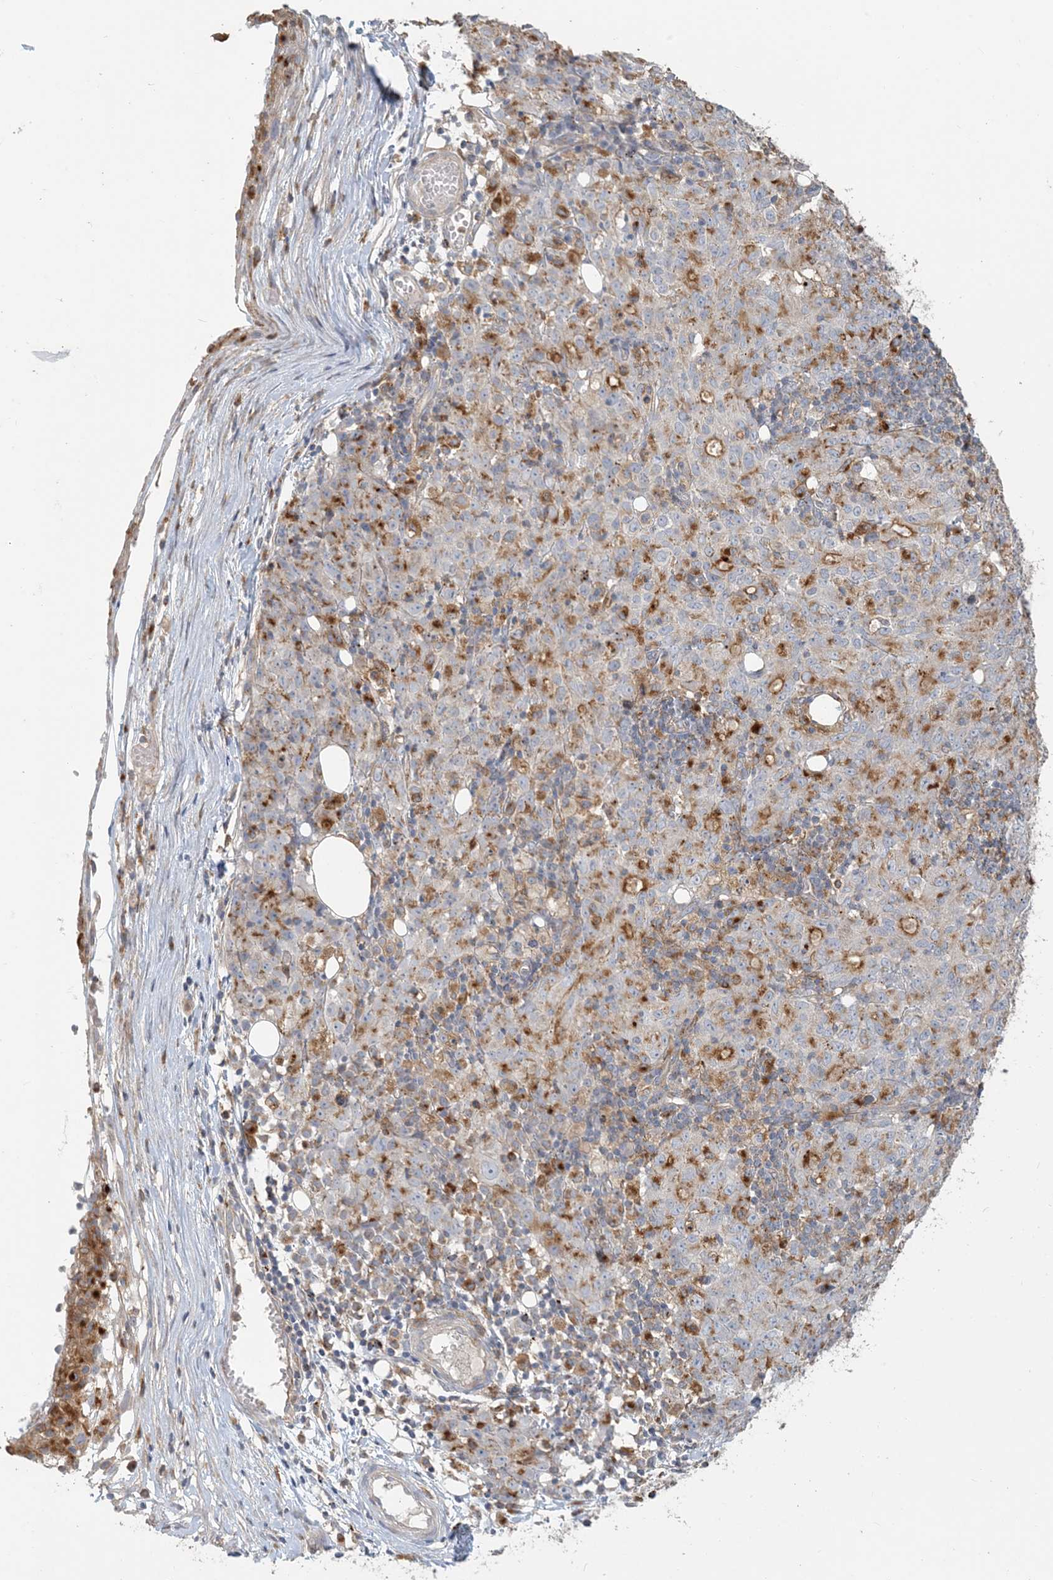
{"staining": {"intensity": "moderate", "quantity": "<25%", "location": "cytoplasmic/membranous"}, "tissue": "ovarian cancer", "cell_type": "Tumor cells", "image_type": "cancer", "snomed": [{"axis": "morphology", "description": "Carcinoma, endometroid"}, {"axis": "topography", "description": "Ovary"}], "caption": "This histopathology image exhibits IHC staining of human ovarian cancer, with low moderate cytoplasmic/membranous staining in about <25% of tumor cells.", "gene": "SPPL2A", "patient": {"sex": "female", "age": 42}}